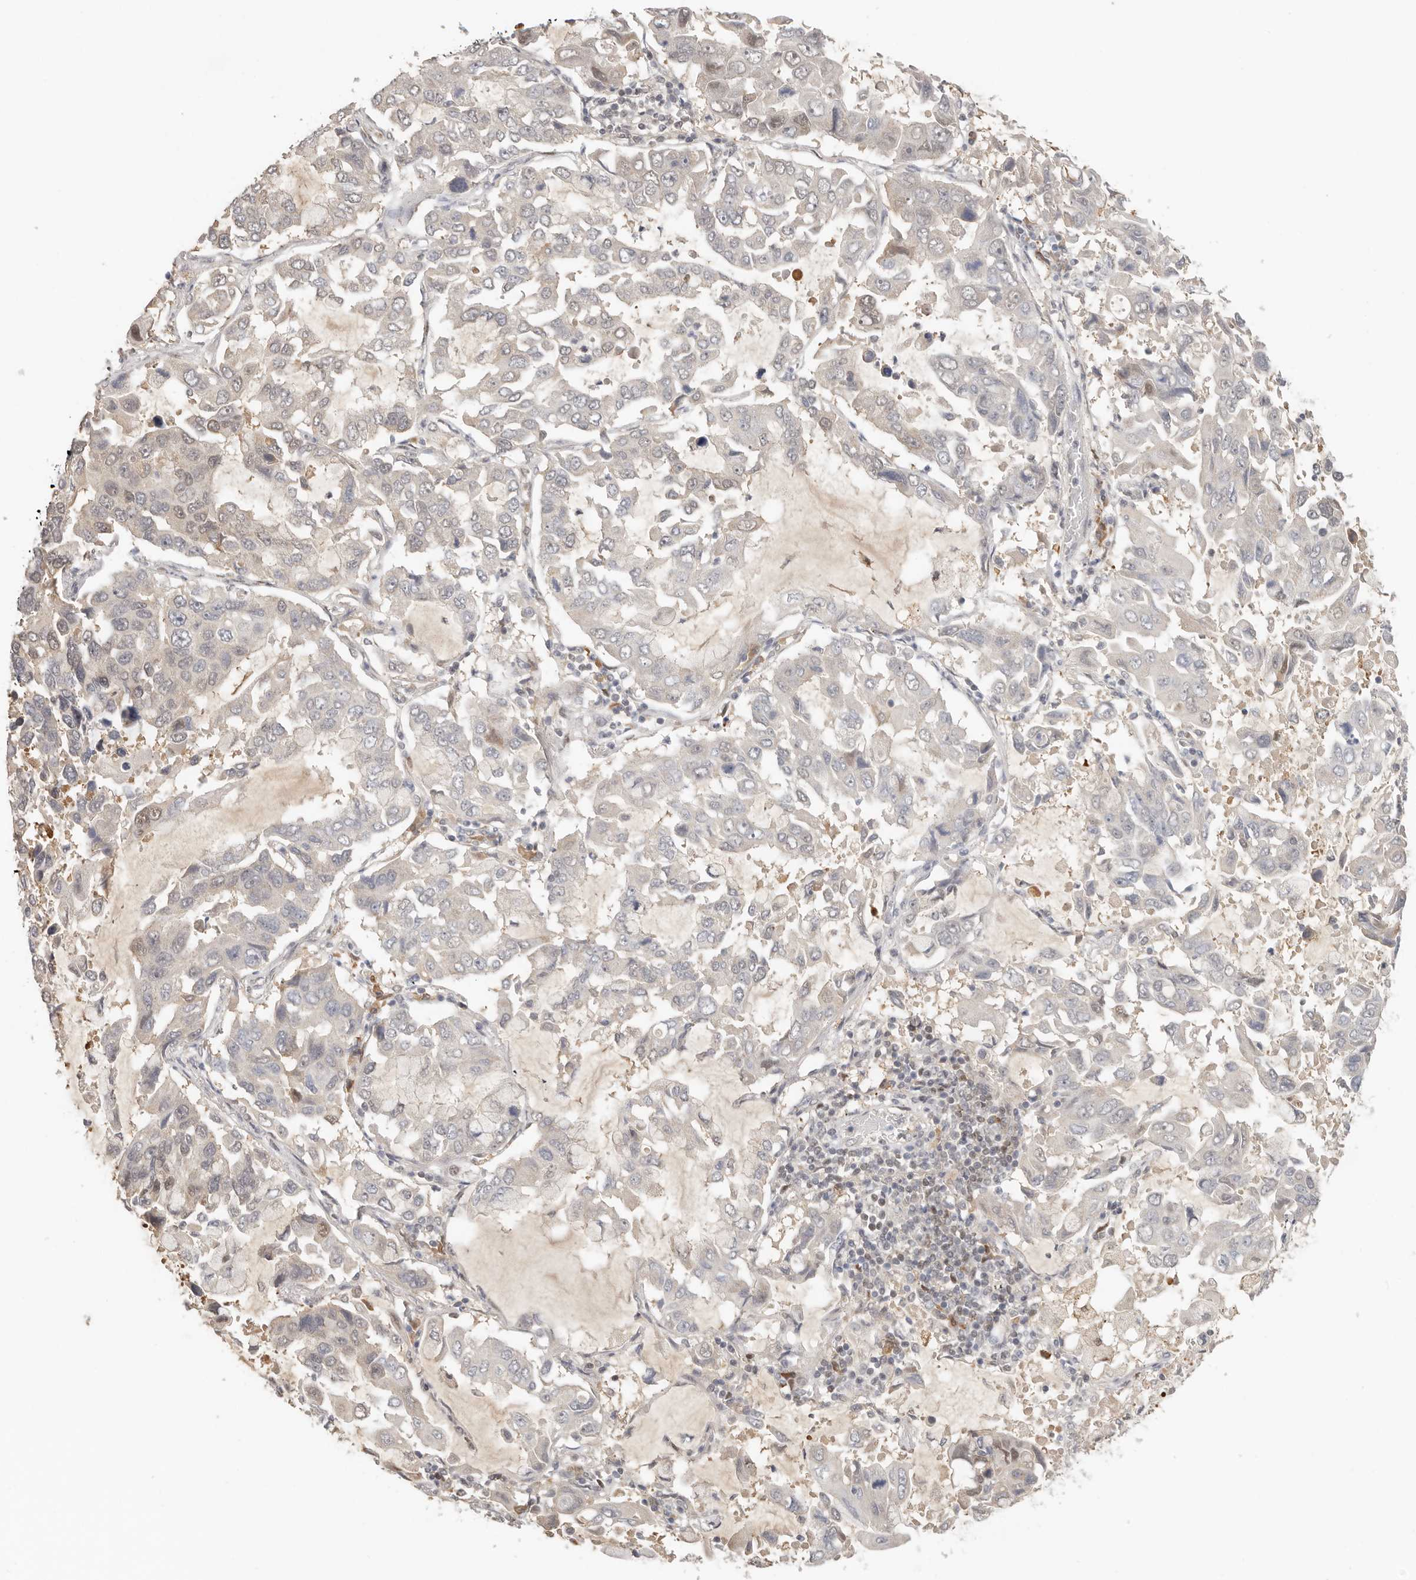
{"staining": {"intensity": "negative", "quantity": "none", "location": "none"}, "tissue": "lung cancer", "cell_type": "Tumor cells", "image_type": "cancer", "snomed": [{"axis": "morphology", "description": "Adenocarcinoma, NOS"}, {"axis": "topography", "description": "Lung"}], "caption": "A micrograph of human lung adenocarcinoma is negative for staining in tumor cells.", "gene": "LARP7", "patient": {"sex": "male", "age": 64}}